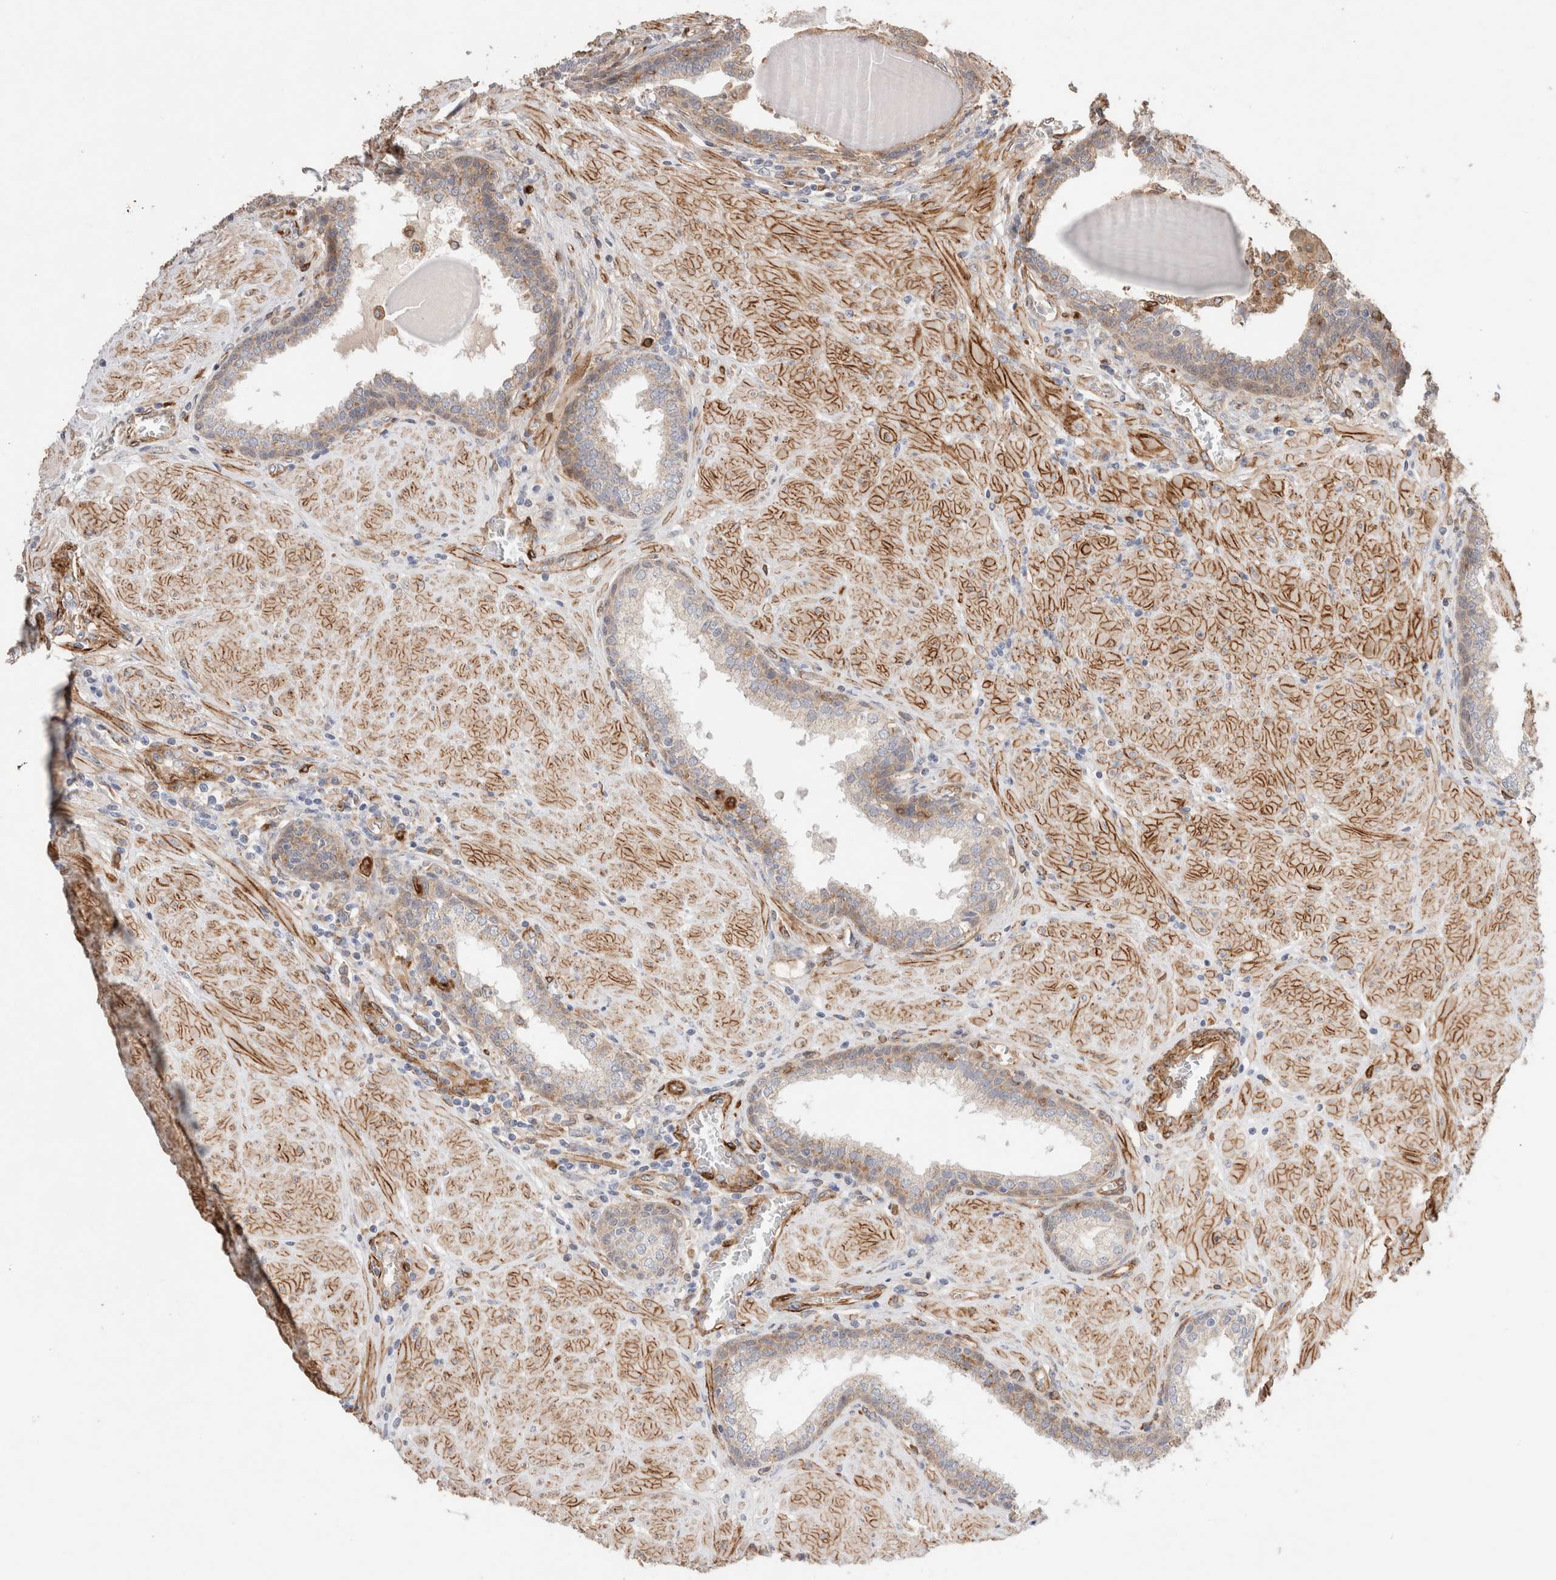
{"staining": {"intensity": "weak", "quantity": "25%-75%", "location": "cytoplasmic/membranous"}, "tissue": "prostate", "cell_type": "Glandular cells", "image_type": "normal", "snomed": [{"axis": "morphology", "description": "Normal tissue, NOS"}, {"axis": "topography", "description": "Prostate"}], "caption": "This micrograph exhibits IHC staining of benign prostate, with low weak cytoplasmic/membranous positivity in about 25%-75% of glandular cells.", "gene": "RAB32", "patient": {"sex": "male", "age": 51}}